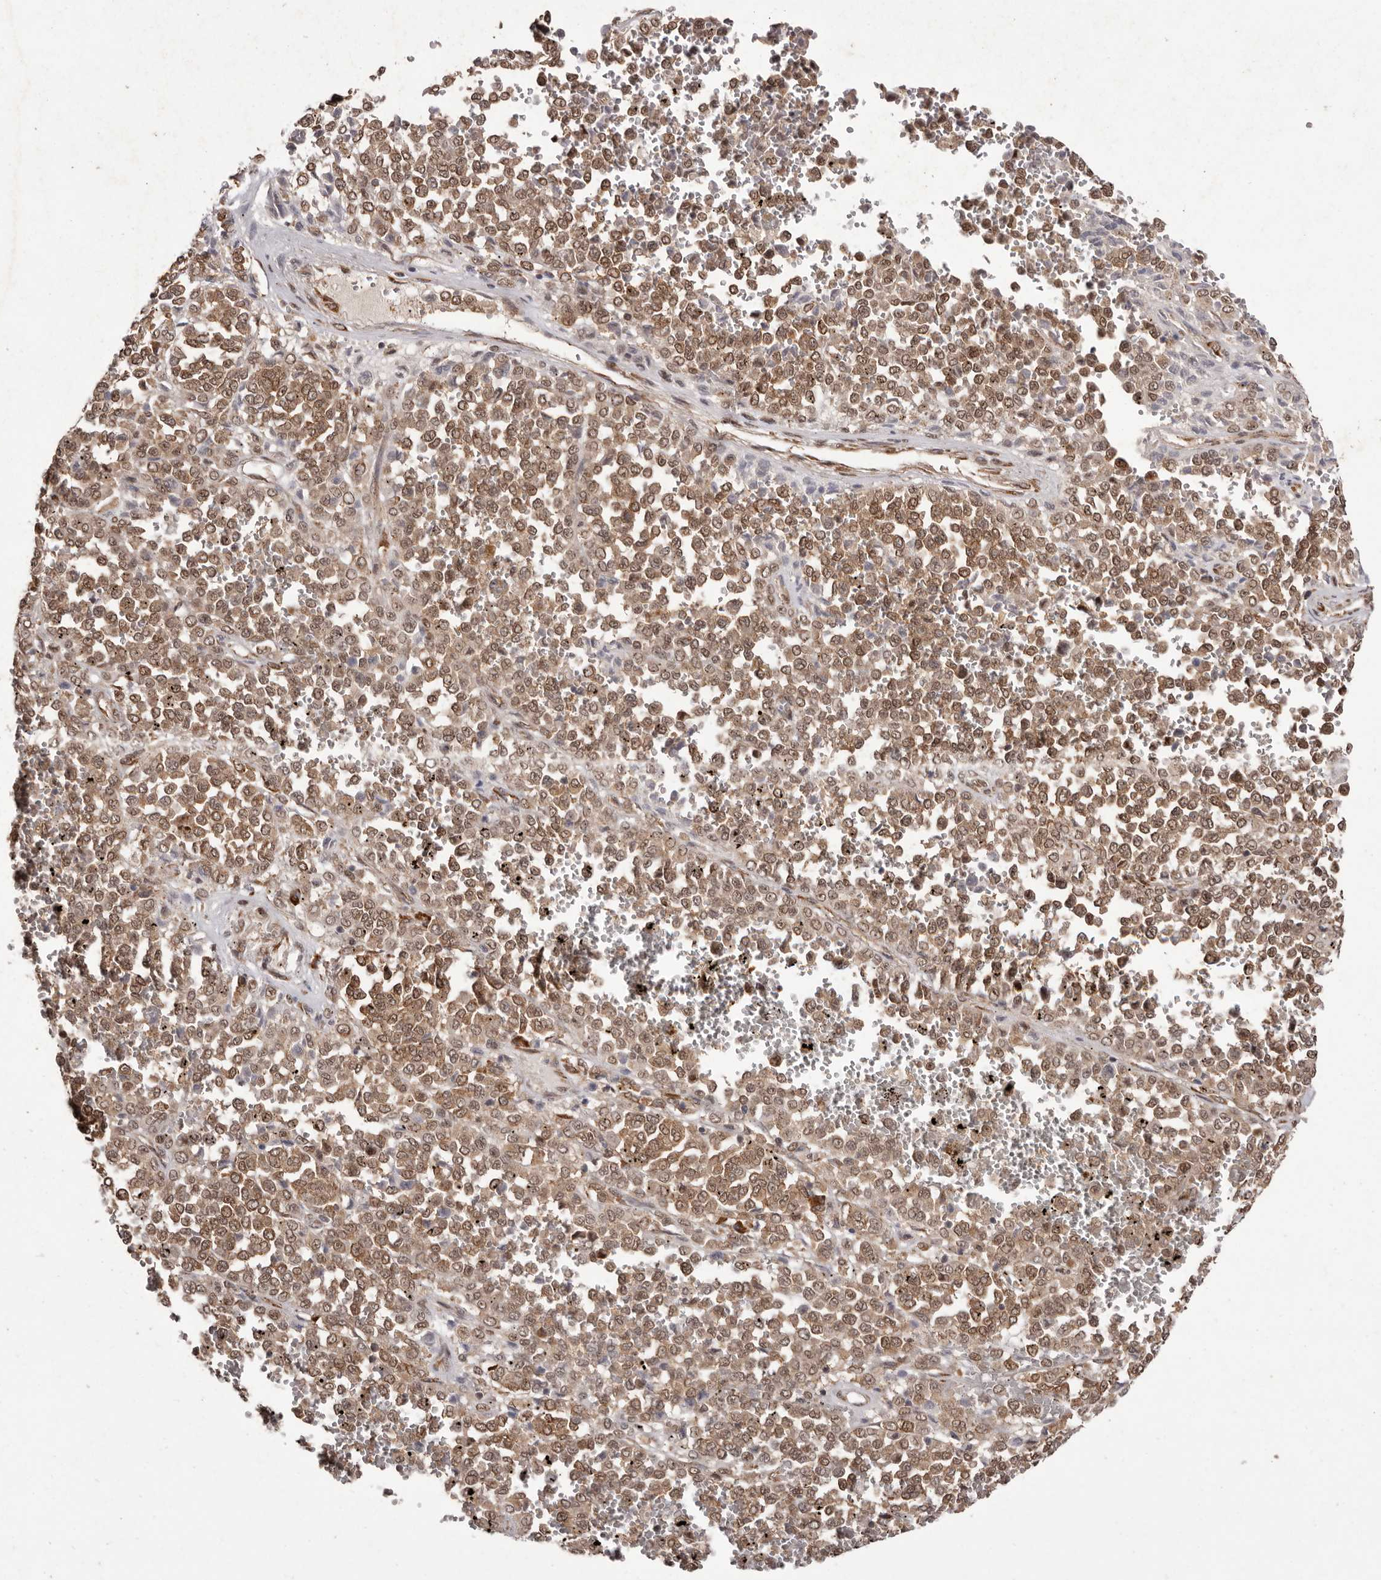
{"staining": {"intensity": "moderate", "quantity": ">75%", "location": "cytoplasmic/membranous,nuclear"}, "tissue": "melanoma", "cell_type": "Tumor cells", "image_type": "cancer", "snomed": [{"axis": "morphology", "description": "Malignant melanoma, Metastatic site"}, {"axis": "topography", "description": "Pancreas"}], "caption": "Moderate cytoplasmic/membranous and nuclear protein expression is appreciated in about >75% of tumor cells in melanoma.", "gene": "LRGUK", "patient": {"sex": "female", "age": 30}}